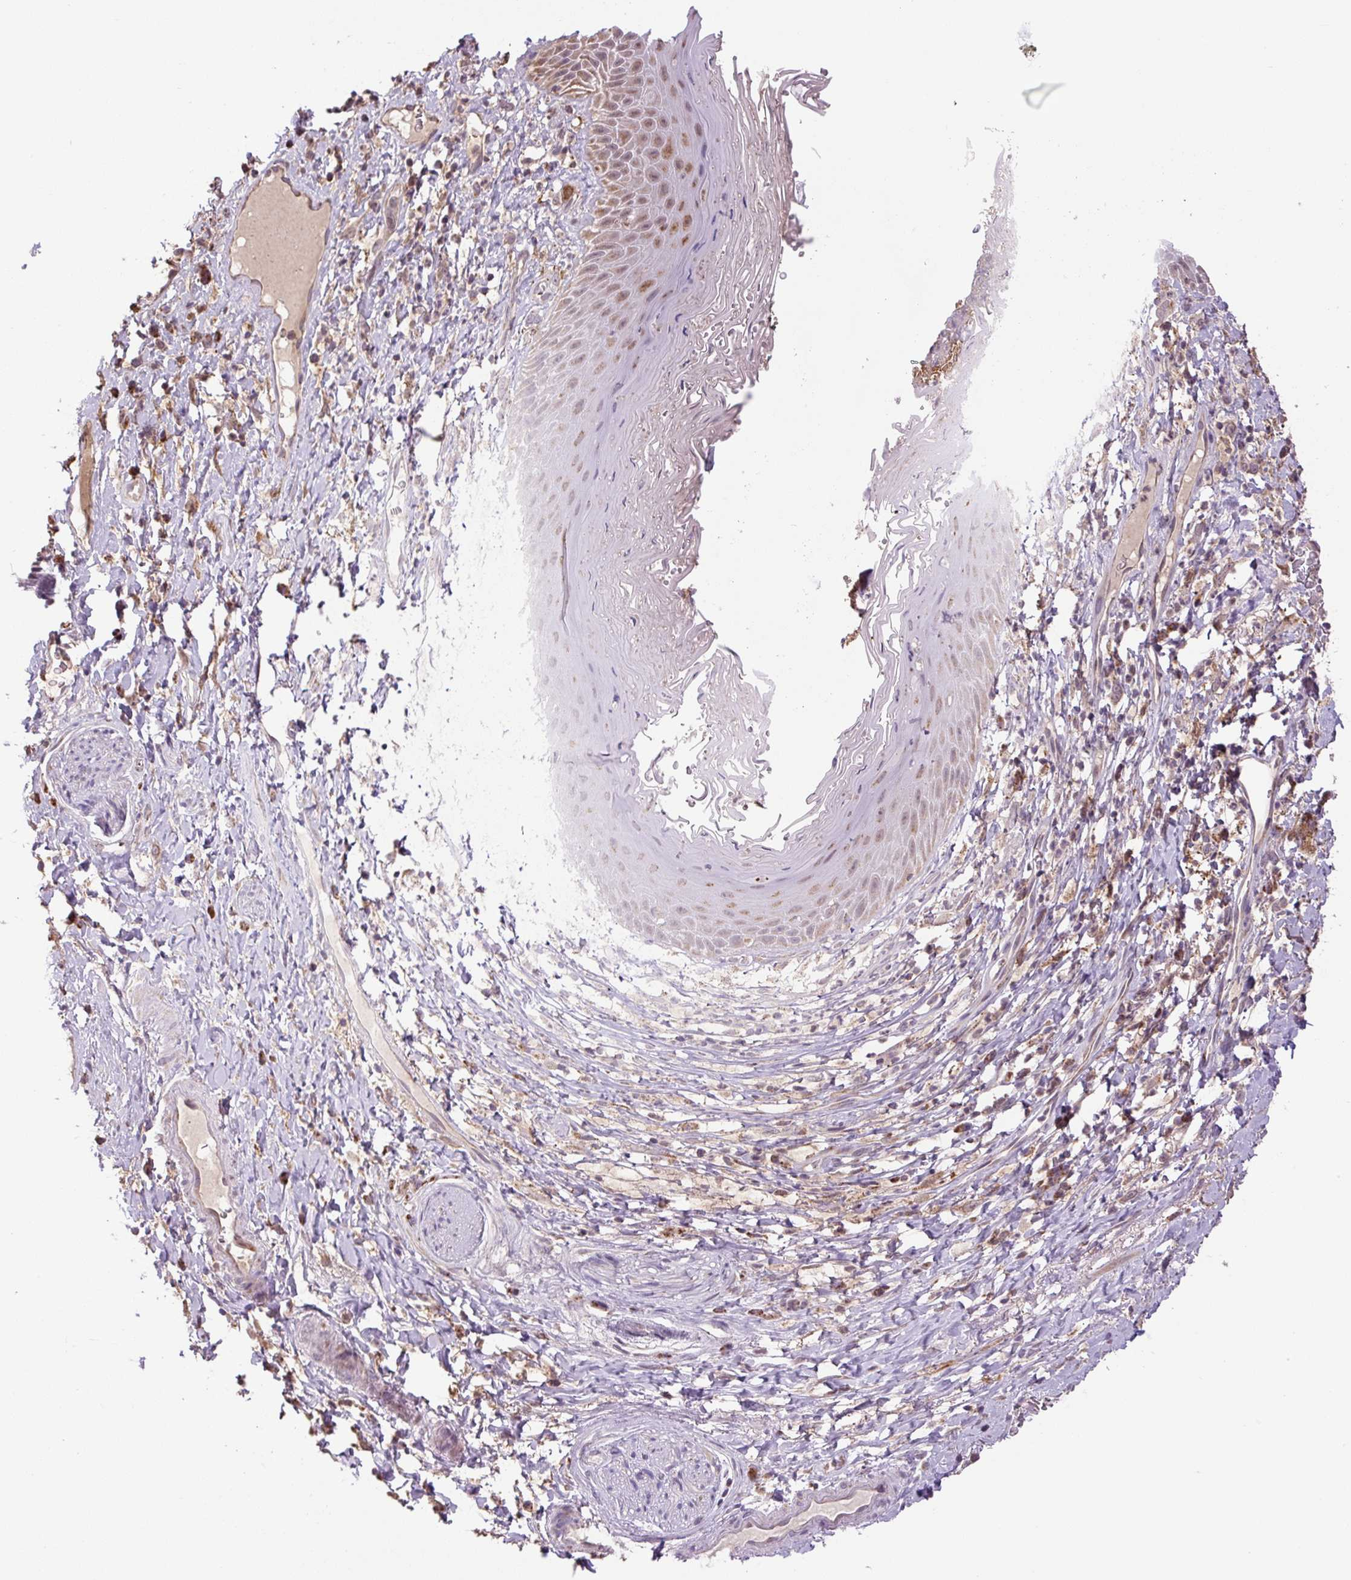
{"staining": {"intensity": "moderate", "quantity": "25%-75%", "location": "cytoplasmic/membranous,nuclear"}, "tissue": "skin", "cell_type": "Epidermal cells", "image_type": "normal", "snomed": [{"axis": "morphology", "description": "Normal tissue, NOS"}, {"axis": "topography", "description": "Anal"}], "caption": "A brown stain highlights moderate cytoplasmic/membranous,nuclear positivity of a protein in epidermal cells of benign skin. The staining is performed using DAB (3,3'-diaminobenzidine) brown chromogen to label protein expression. The nuclei are counter-stained blue using hematoxylin.", "gene": "SGF29", "patient": {"sex": "male", "age": 78}}